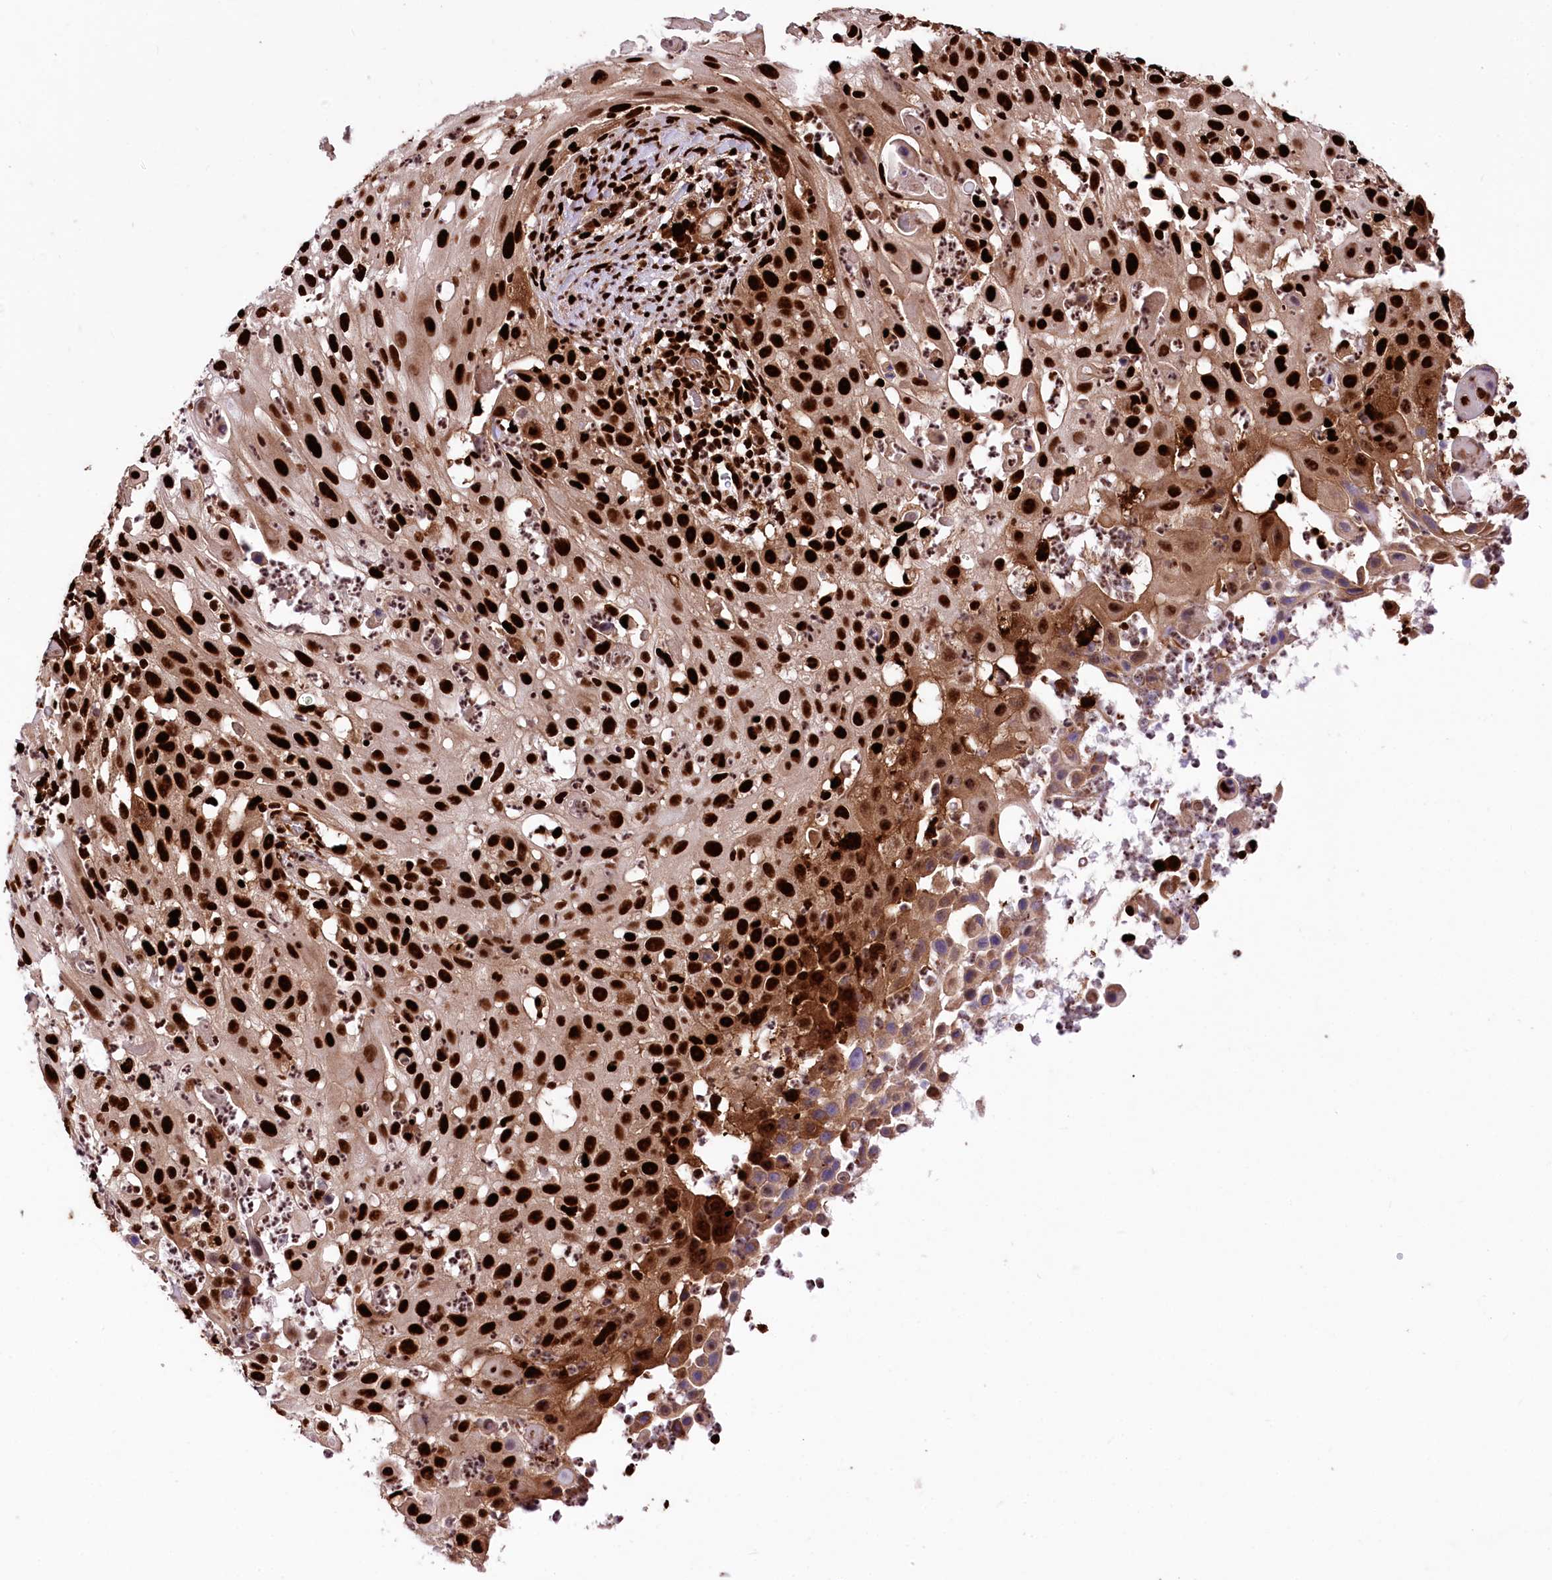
{"staining": {"intensity": "strong", "quantity": ">75%", "location": "cytoplasmic/membranous,nuclear"}, "tissue": "skin cancer", "cell_type": "Tumor cells", "image_type": "cancer", "snomed": [{"axis": "morphology", "description": "Squamous cell carcinoma, NOS"}, {"axis": "topography", "description": "Skin"}], "caption": "High-power microscopy captured an immunohistochemistry micrograph of skin squamous cell carcinoma, revealing strong cytoplasmic/membranous and nuclear expression in approximately >75% of tumor cells. The staining is performed using DAB (3,3'-diaminobenzidine) brown chromogen to label protein expression. The nuclei are counter-stained blue using hematoxylin.", "gene": "FIGN", "patient": {"sex": "female", "age": 44}}